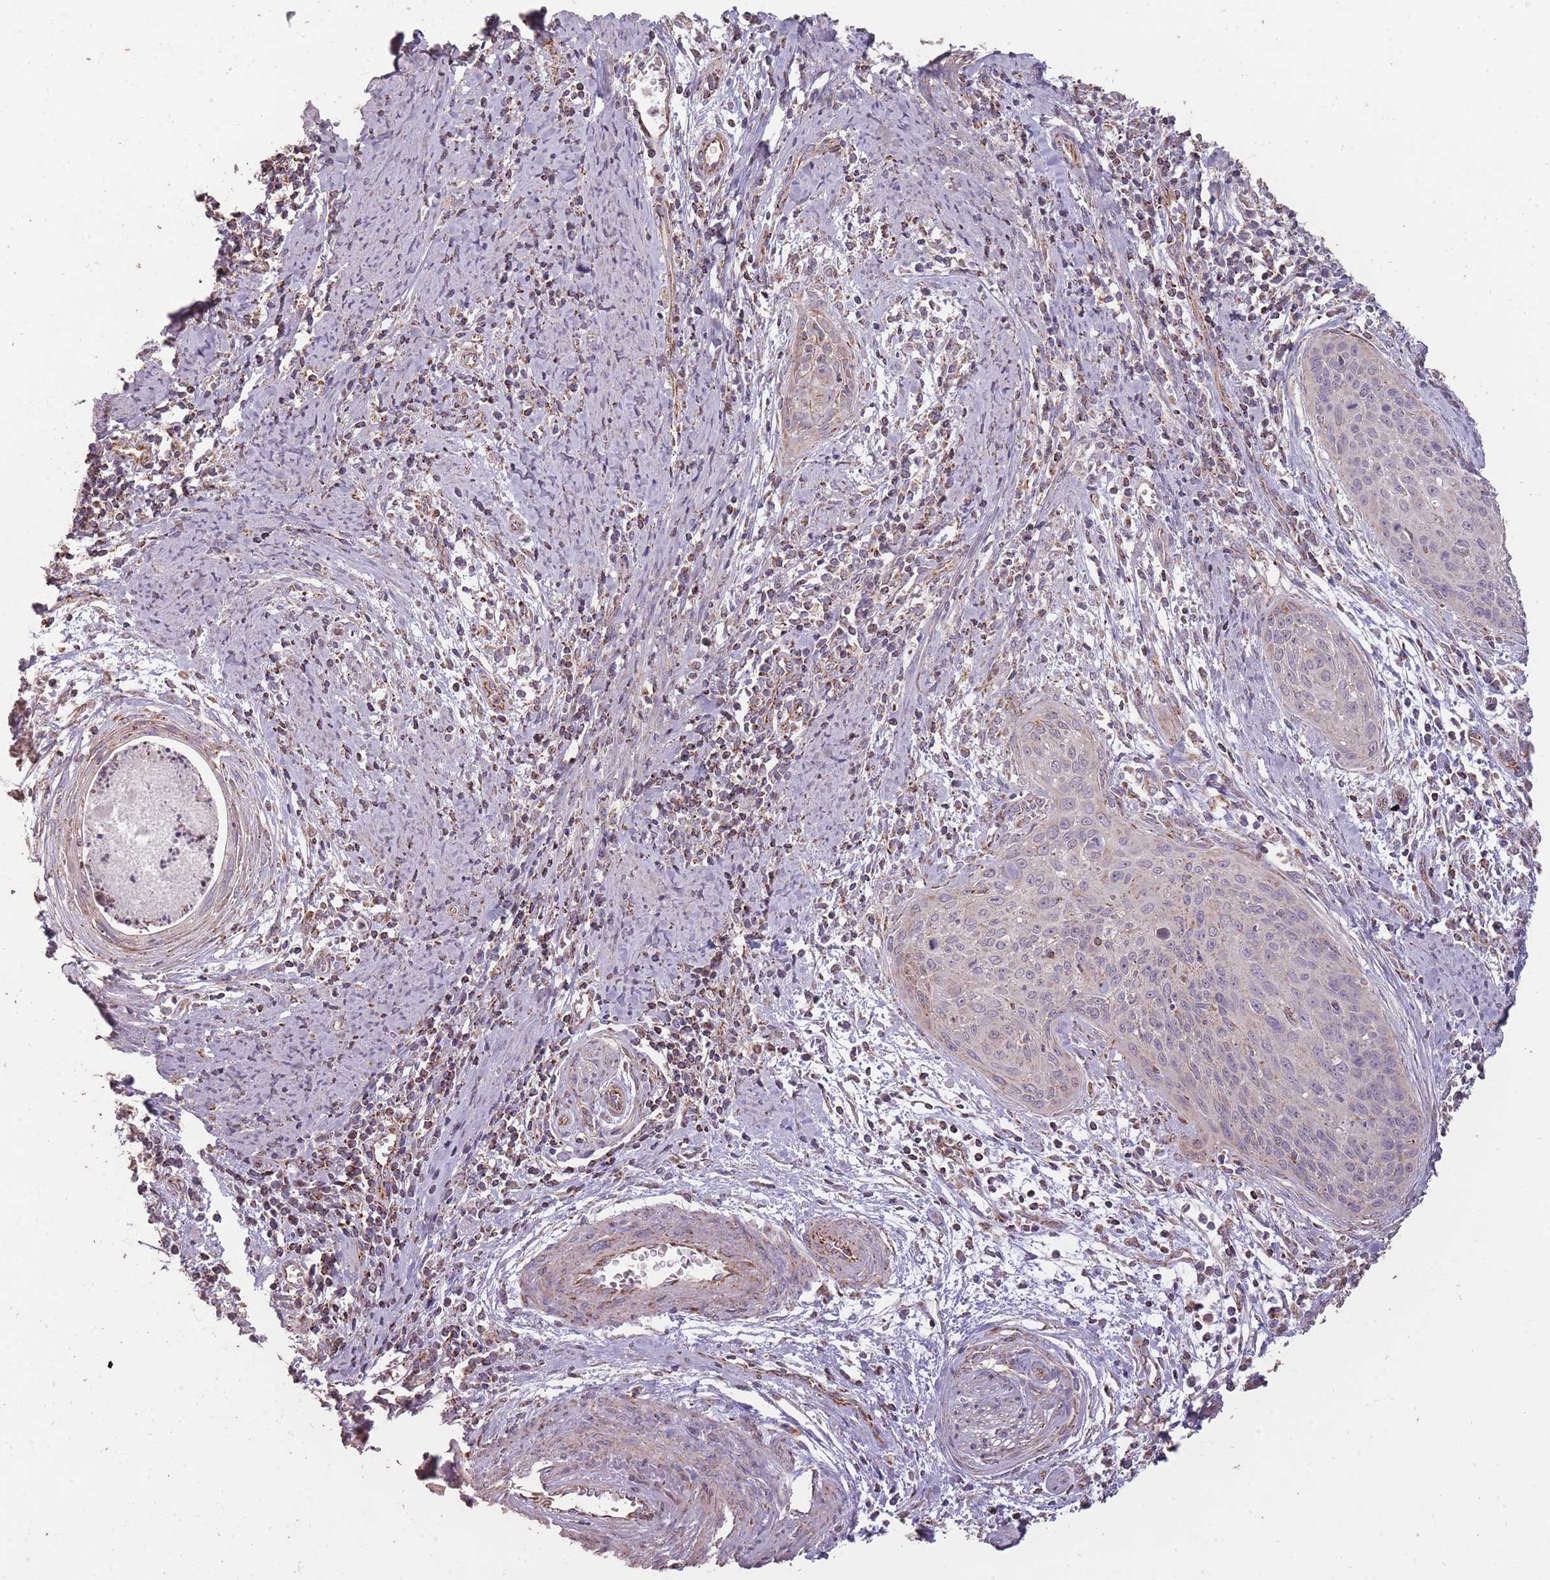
{"staining": {"intensity": "negative", "quantity": "none", "location": "none"}, "tissue": "cervical cancer", "cell_type": "Tumor cells", "image_type": "cancer", "snomed": [{"axis": "morphology", "description": "Squamous cell carcinoma, NOS"}, {"axis": "topography", "description": "Cervix"}], "caption": "Immunohistochemistry (IHC) histopathology image of cervical squamous cell carcinoma stained for a protein (brown), which exhibits no positivity in tumor cells. (Stains: DAB immunohistochemistry with hematoxylin counter stain, Microscopy: brightfield microscopy at high magnification).", "gene": "CNOT8", "patient": {"sex": "female", "age": 55}}